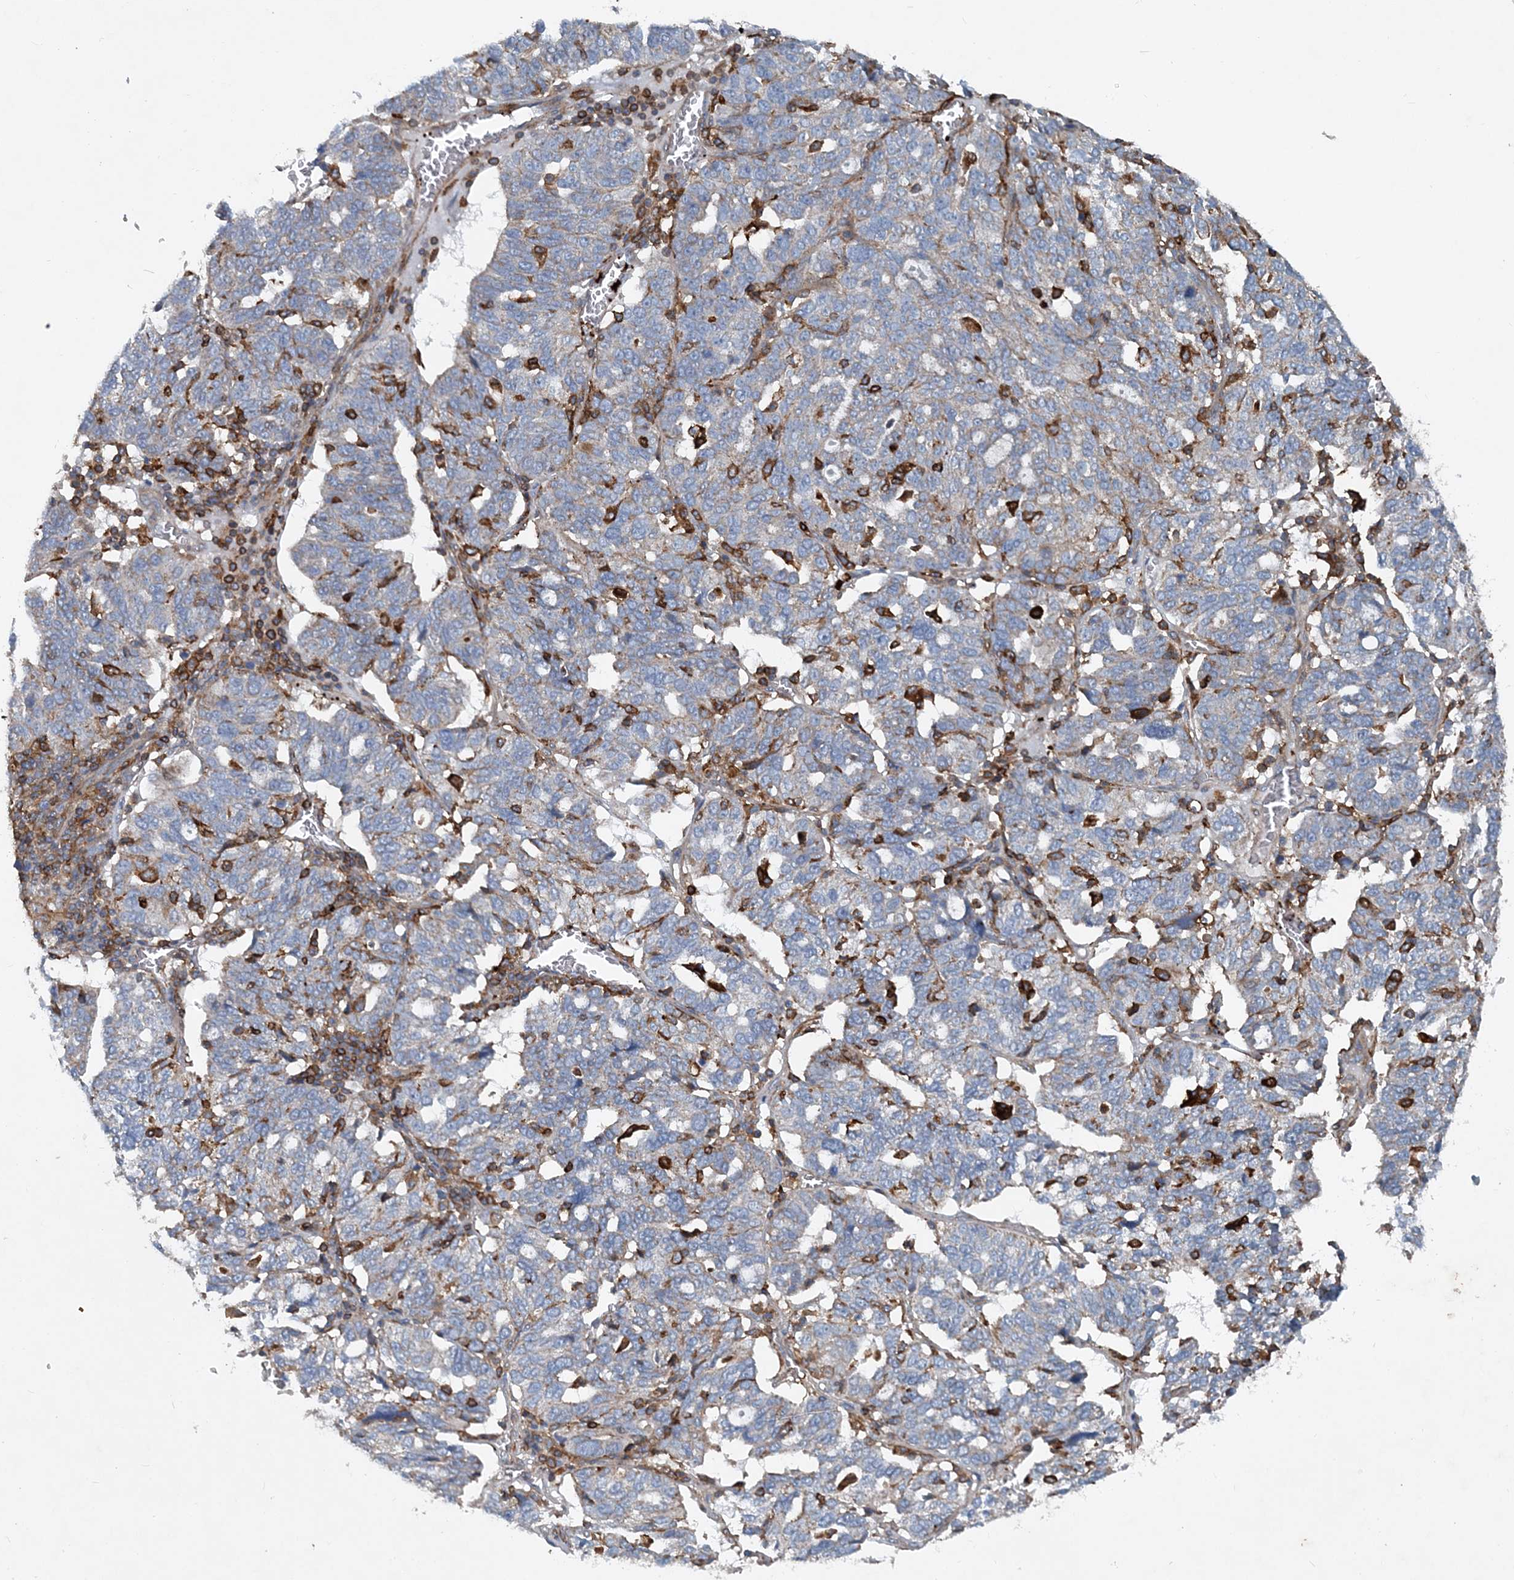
{"staining": {"intensity": "negative", "quantity": "none", "location": "none"}, "tissue": "ovarian cancer", "cell_type": "Tumor cells", "image_type": "cancer", "snomed": [{"axis": "morphology", "description": "Cystadenocarcinoma, serous, NOS"}, {"axis": "topography", "description": "Ovary"}], "caption": "High power microscopy micrograph of an IHC image of ovarian cancer, revealing no significant staining in tumor cells. (DAB (3,3'-diaminobenzidine) immunohistochemistry (IHC), high magnification).", "gene": "DGUOK", "patient": {"sex": "female", "age": 59}}